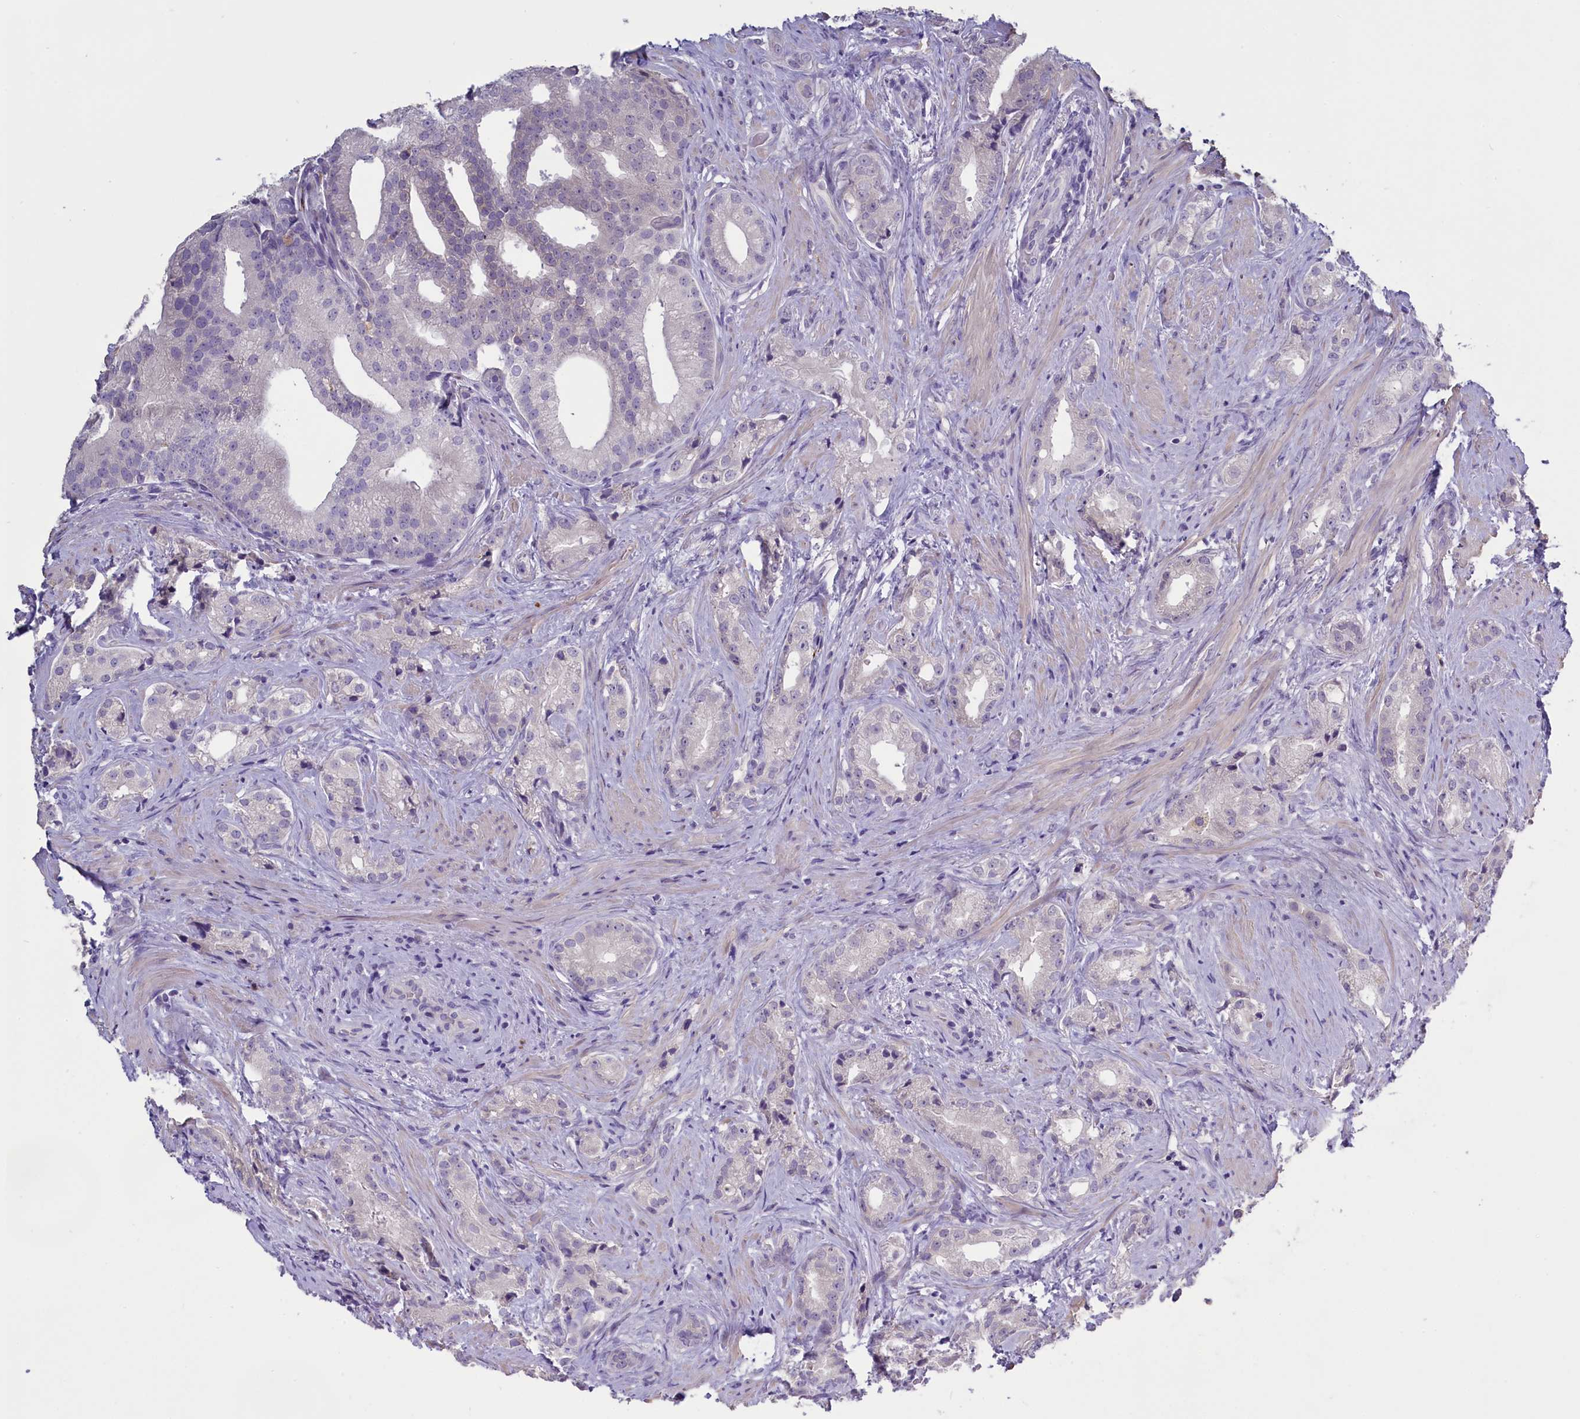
{"staining": {"intensity": "negative", "quantity": "none", "location": "none"}, "tissue": "prostate cancer", "cell_type": "Tumor cells", "image_type": "cancer", "snomed": [{"axis": "morphology", "description": "Adenocarcinoma, Low grade"}, {"axis": "topography", "description": "Prostate"}], "caption": "The image shows no staining of tumor cells in low-grade adenocarcinoma (prostate).", "gene": "ENPP6", "patient": {"sex": "male", "age": 71}}